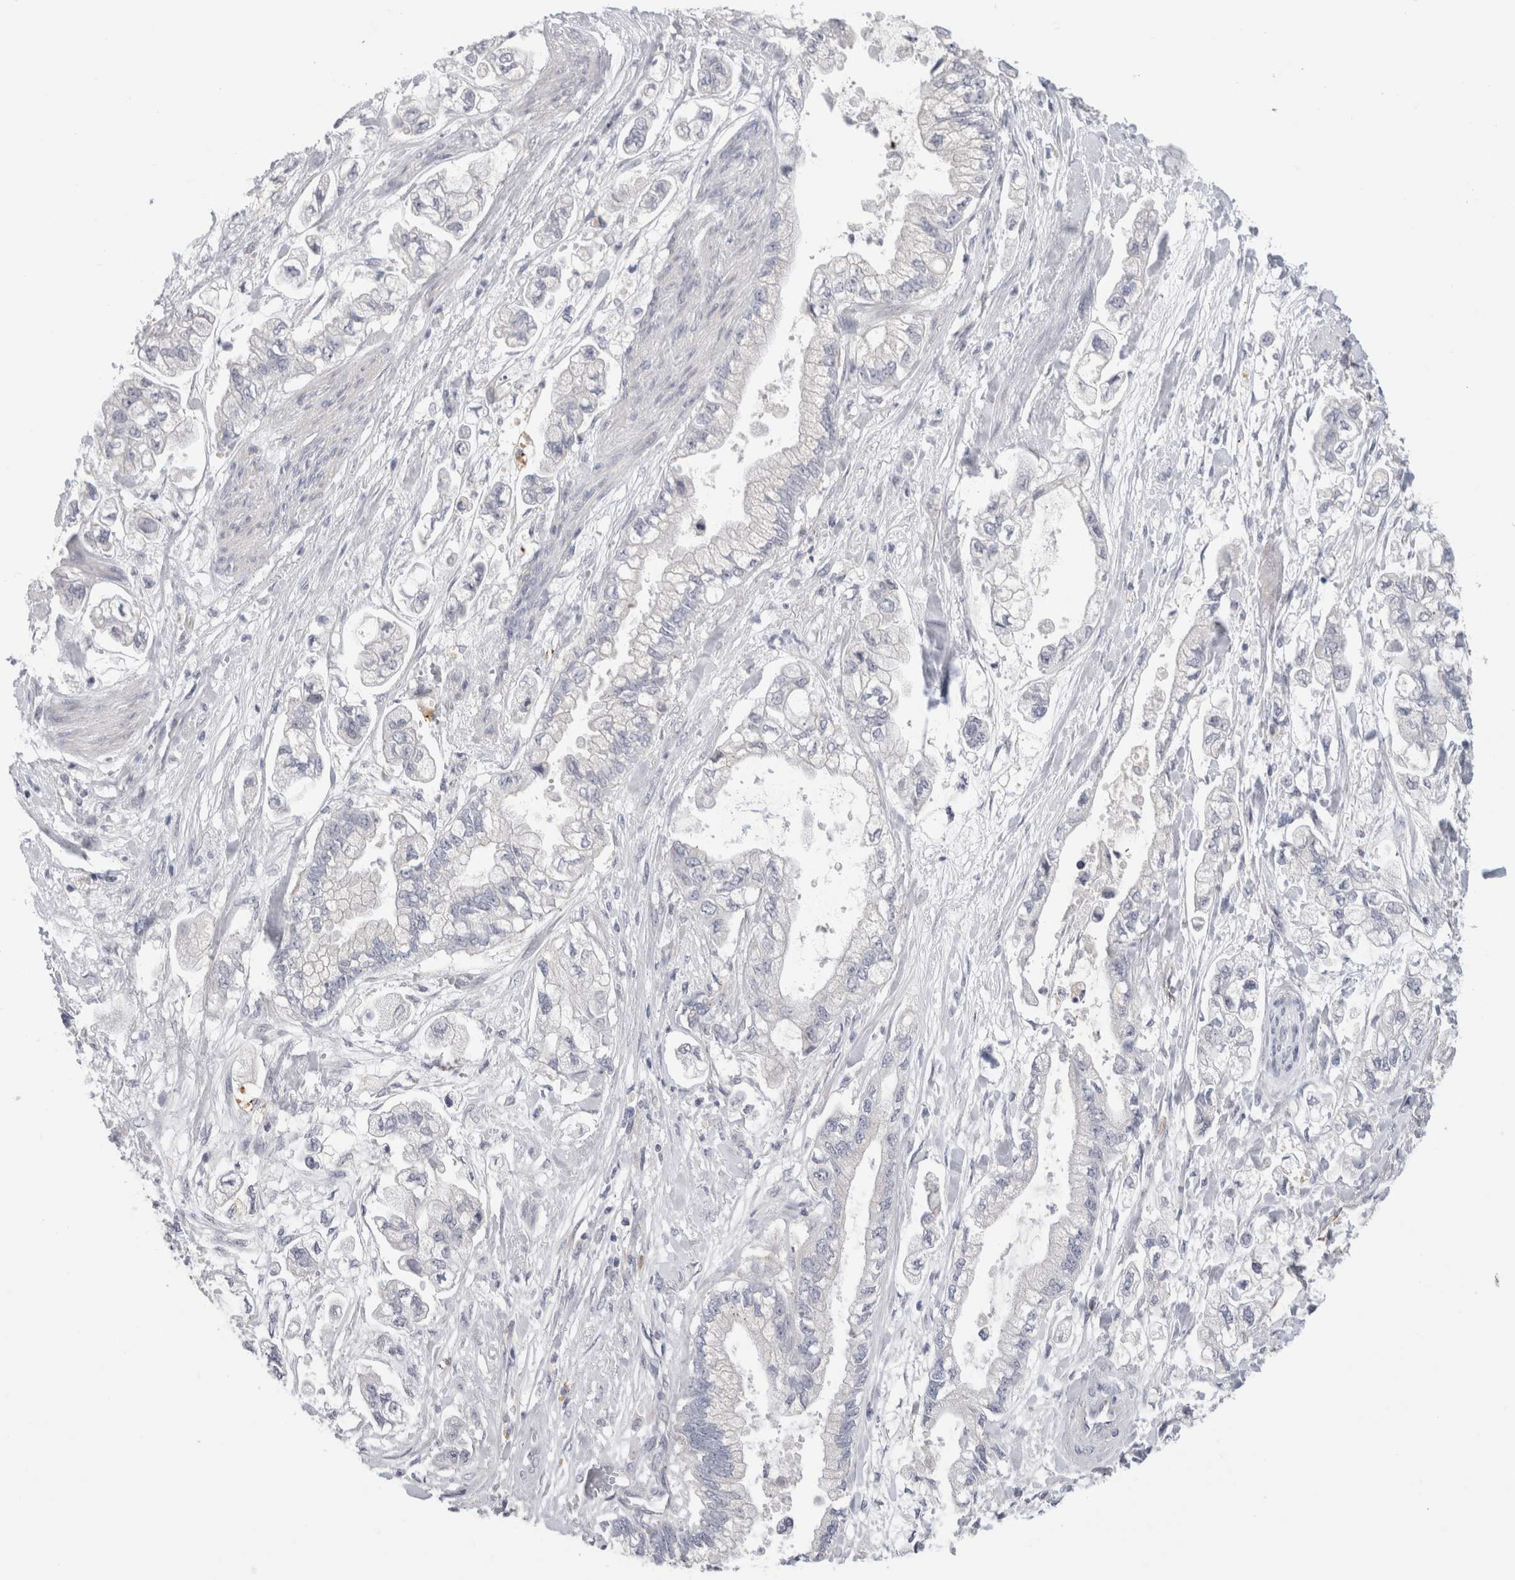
{"staining": {"intensity": "negative", "quantity": "none", "location": "none"}, "tissue": "stomach cancer", "cell_type": "Tumor cells", "image_type": "cancer", "snomed": [{"axis": "morphology", "description": "Normal tissue, NOS"}, {"axis": "morphology", "description": "Adenocarcinoma, NOS"}, {"axis": "topography", "description": "Stomach"}], "caption": "Tumor cells show no significant protein positivity in adenocarcinoma (stomach).", "gene": "ANKMY1", "patient": {"sex": "male", "age": 62}}